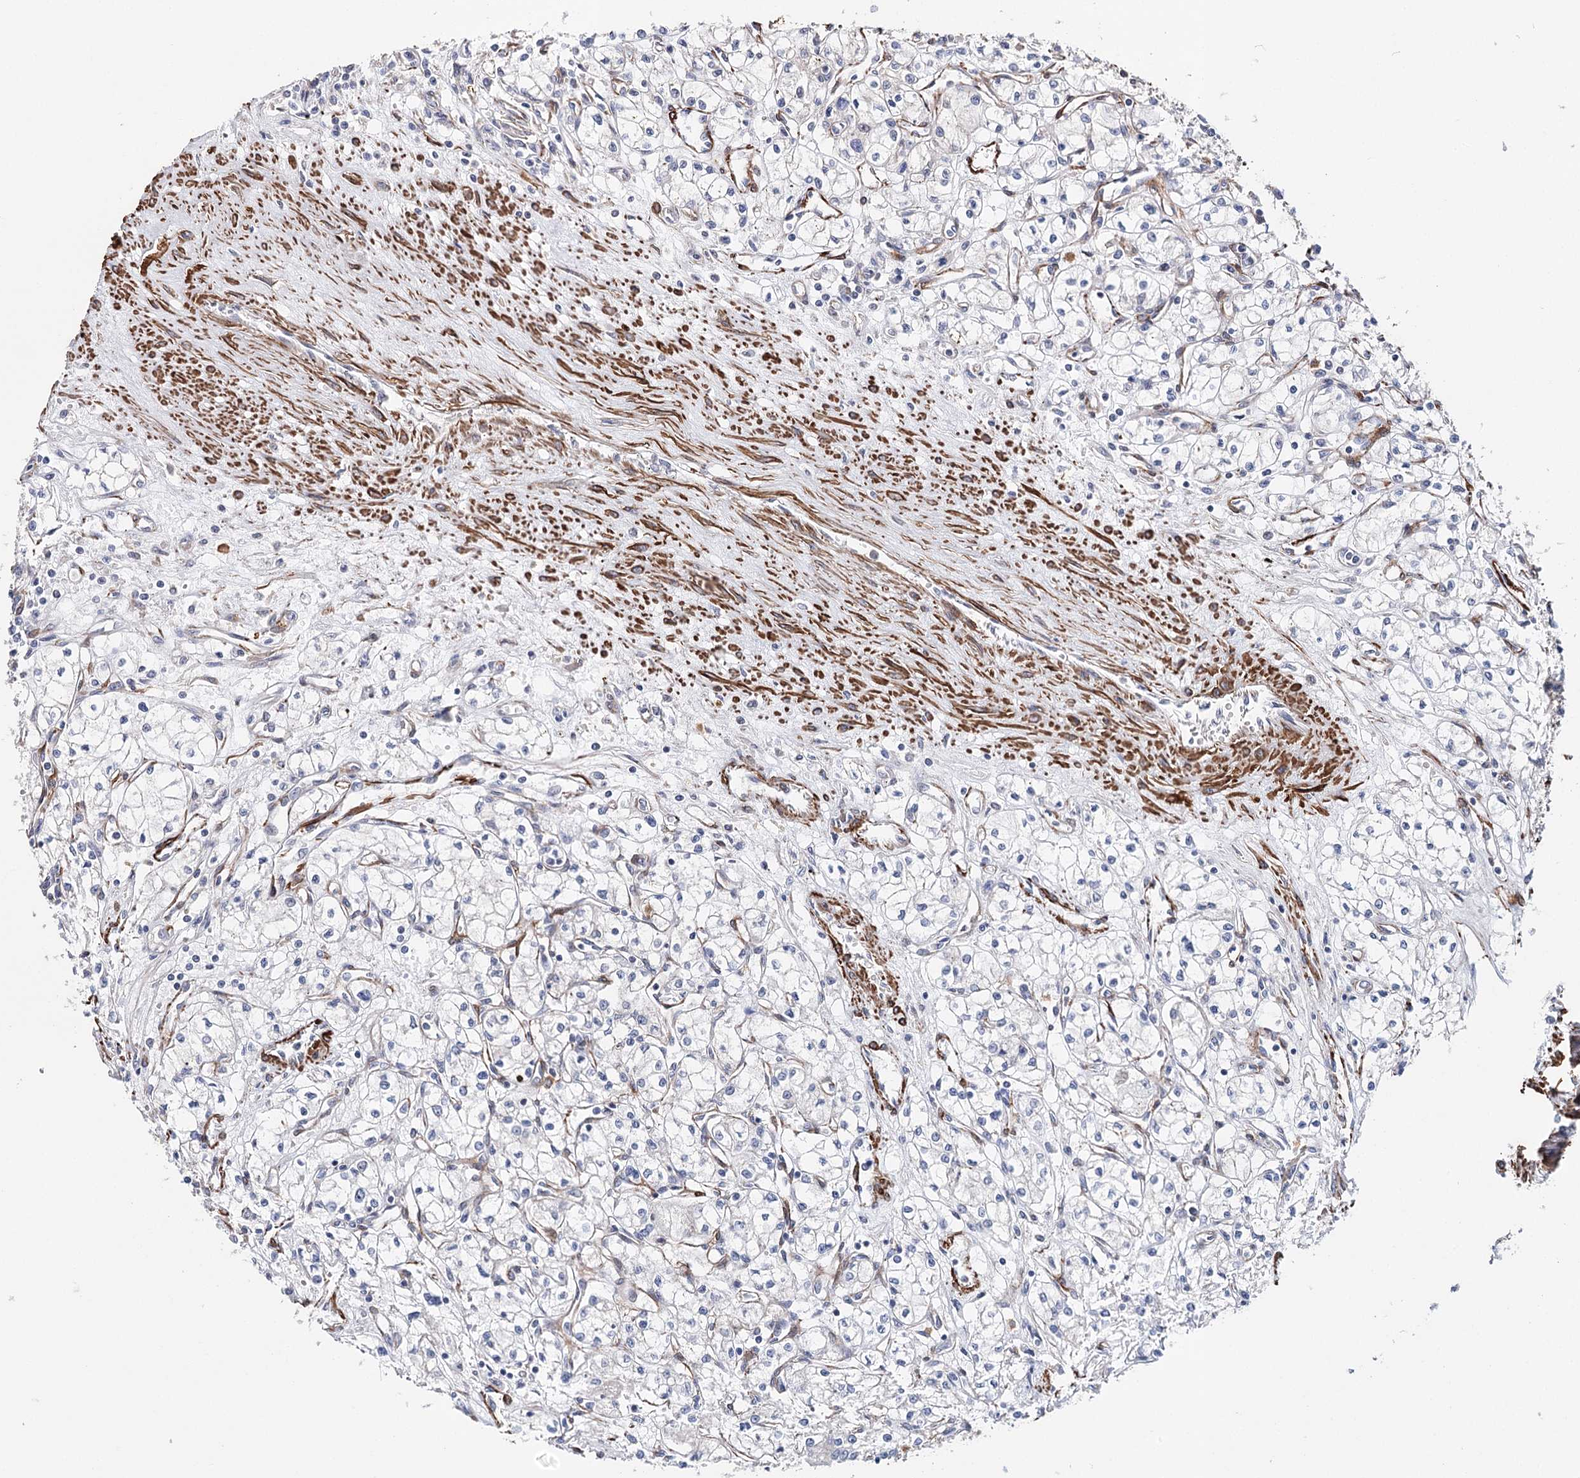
{"staining": {"intensity": "negative", "quantity": "none", "location": "none"}, "tissue": "renal cancer", "cell_type": "Tumor cells", "image_type": "cancer", "snomed": [{"axis": "morphology", "description": "Adenocarcinoma, NOS"}, {"axis": "topography", "description": "Kidney"}], "caption": "DAB immunohistochemical staining of renal cancer (adenocarcinoma) demonstrates no significant staining in tumor cells.", "gene": "CFAP46", "patient": {"sex": "male", "age": 59}}